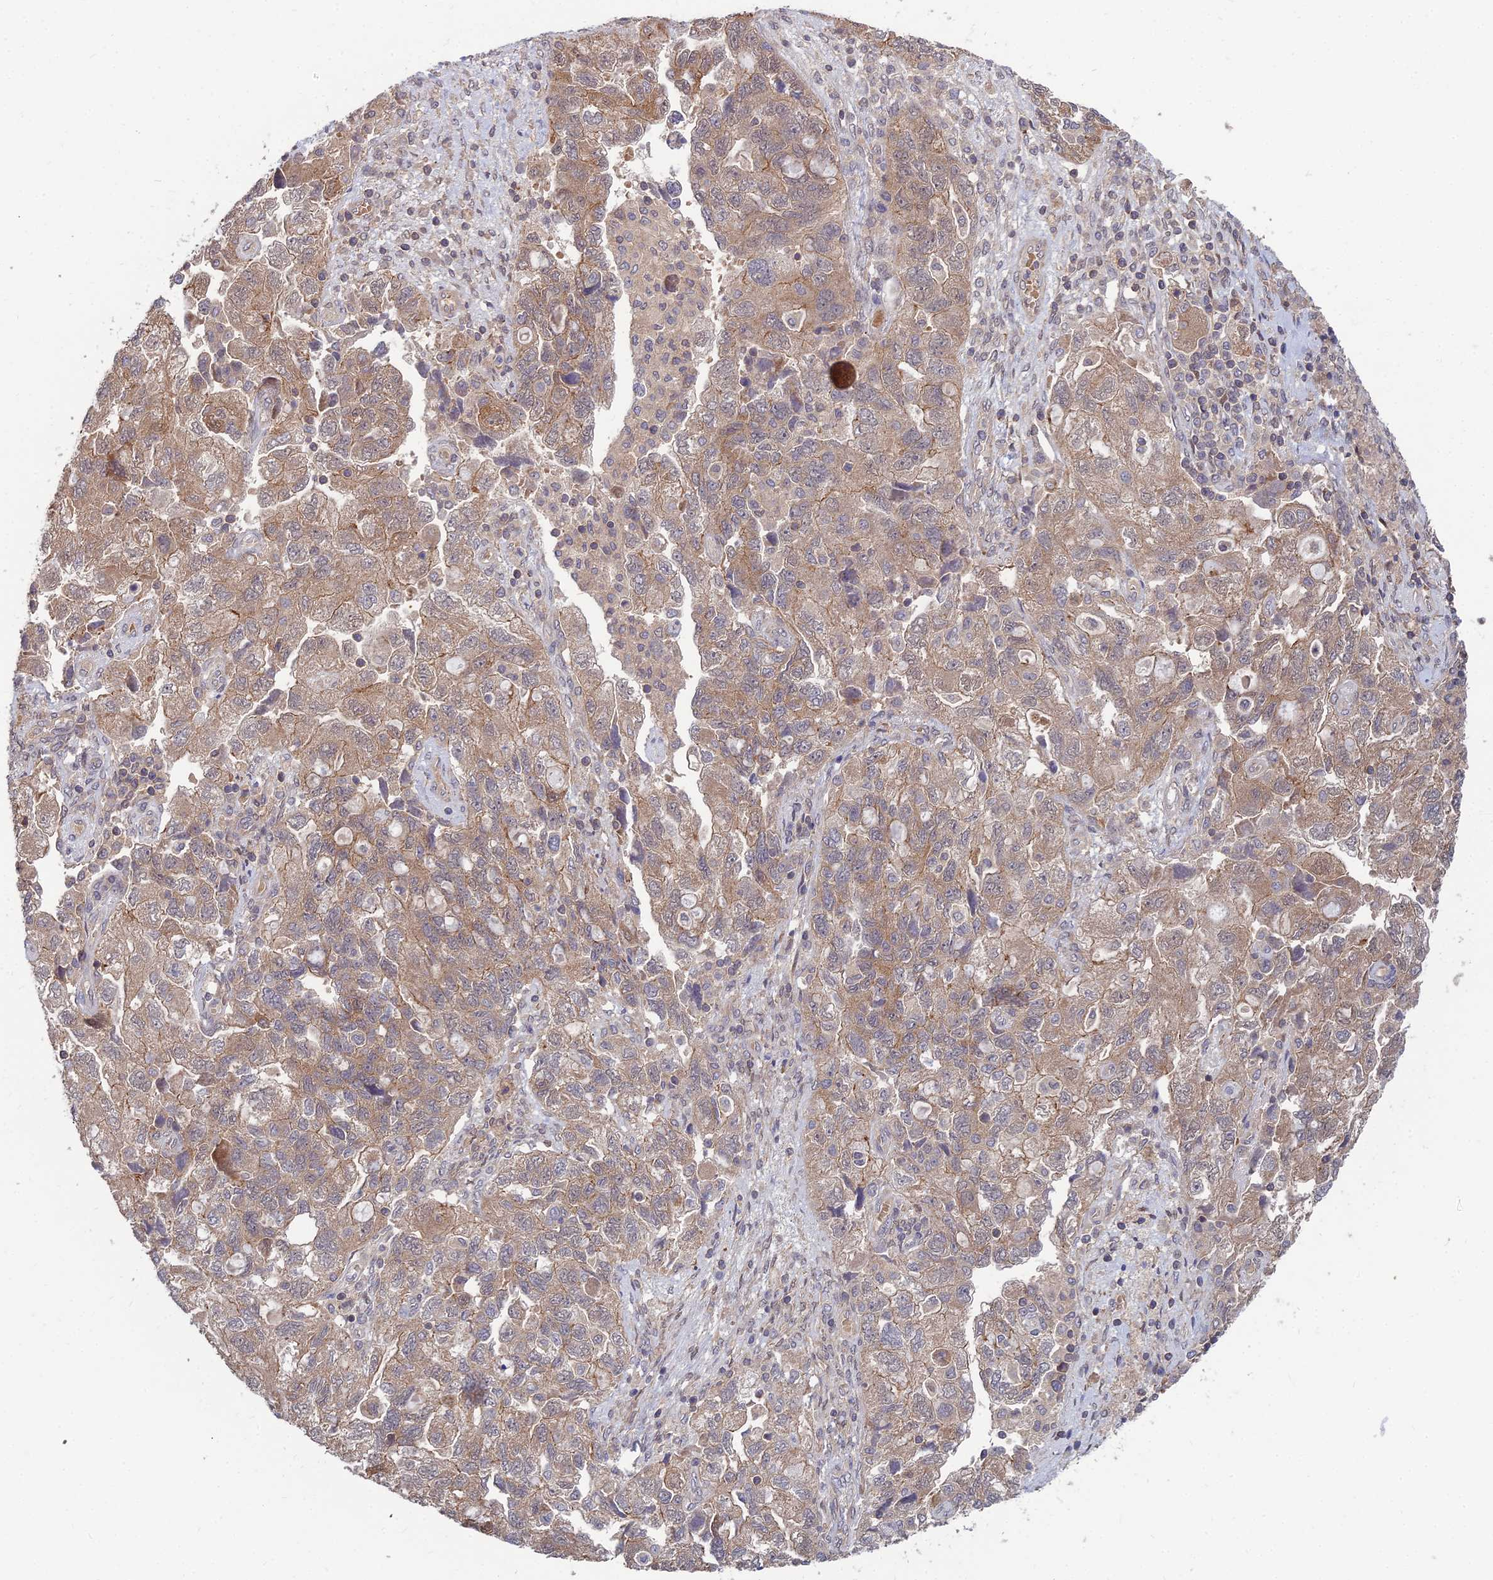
{"staining": {"intensity": "moderate", "quantity": ">75%", "location": "cytoplasmic/membranous"}, "tissue": "ovarian cancer", "cell_type": "Tumor cells", "image_type": "cancer", "snomed": [{"axis": "morphology", "description": "Carcinoma, NOS"}, {"axis": "morphology", "description": "Cystadenocarcinoma, serous, NOS"}, {"axis": "topography", "description": "Ovary"}], "caption": "Immunohistochemistry (IHC) (DAB) staining of ovarian cancer (serous cystadenocarcinoma) reveals moderate cytoplasmic/membranous protein expression in about >75% of tumor cells.", "gene": "OPA3", "patient": {"sex": "female", "age": 69}}